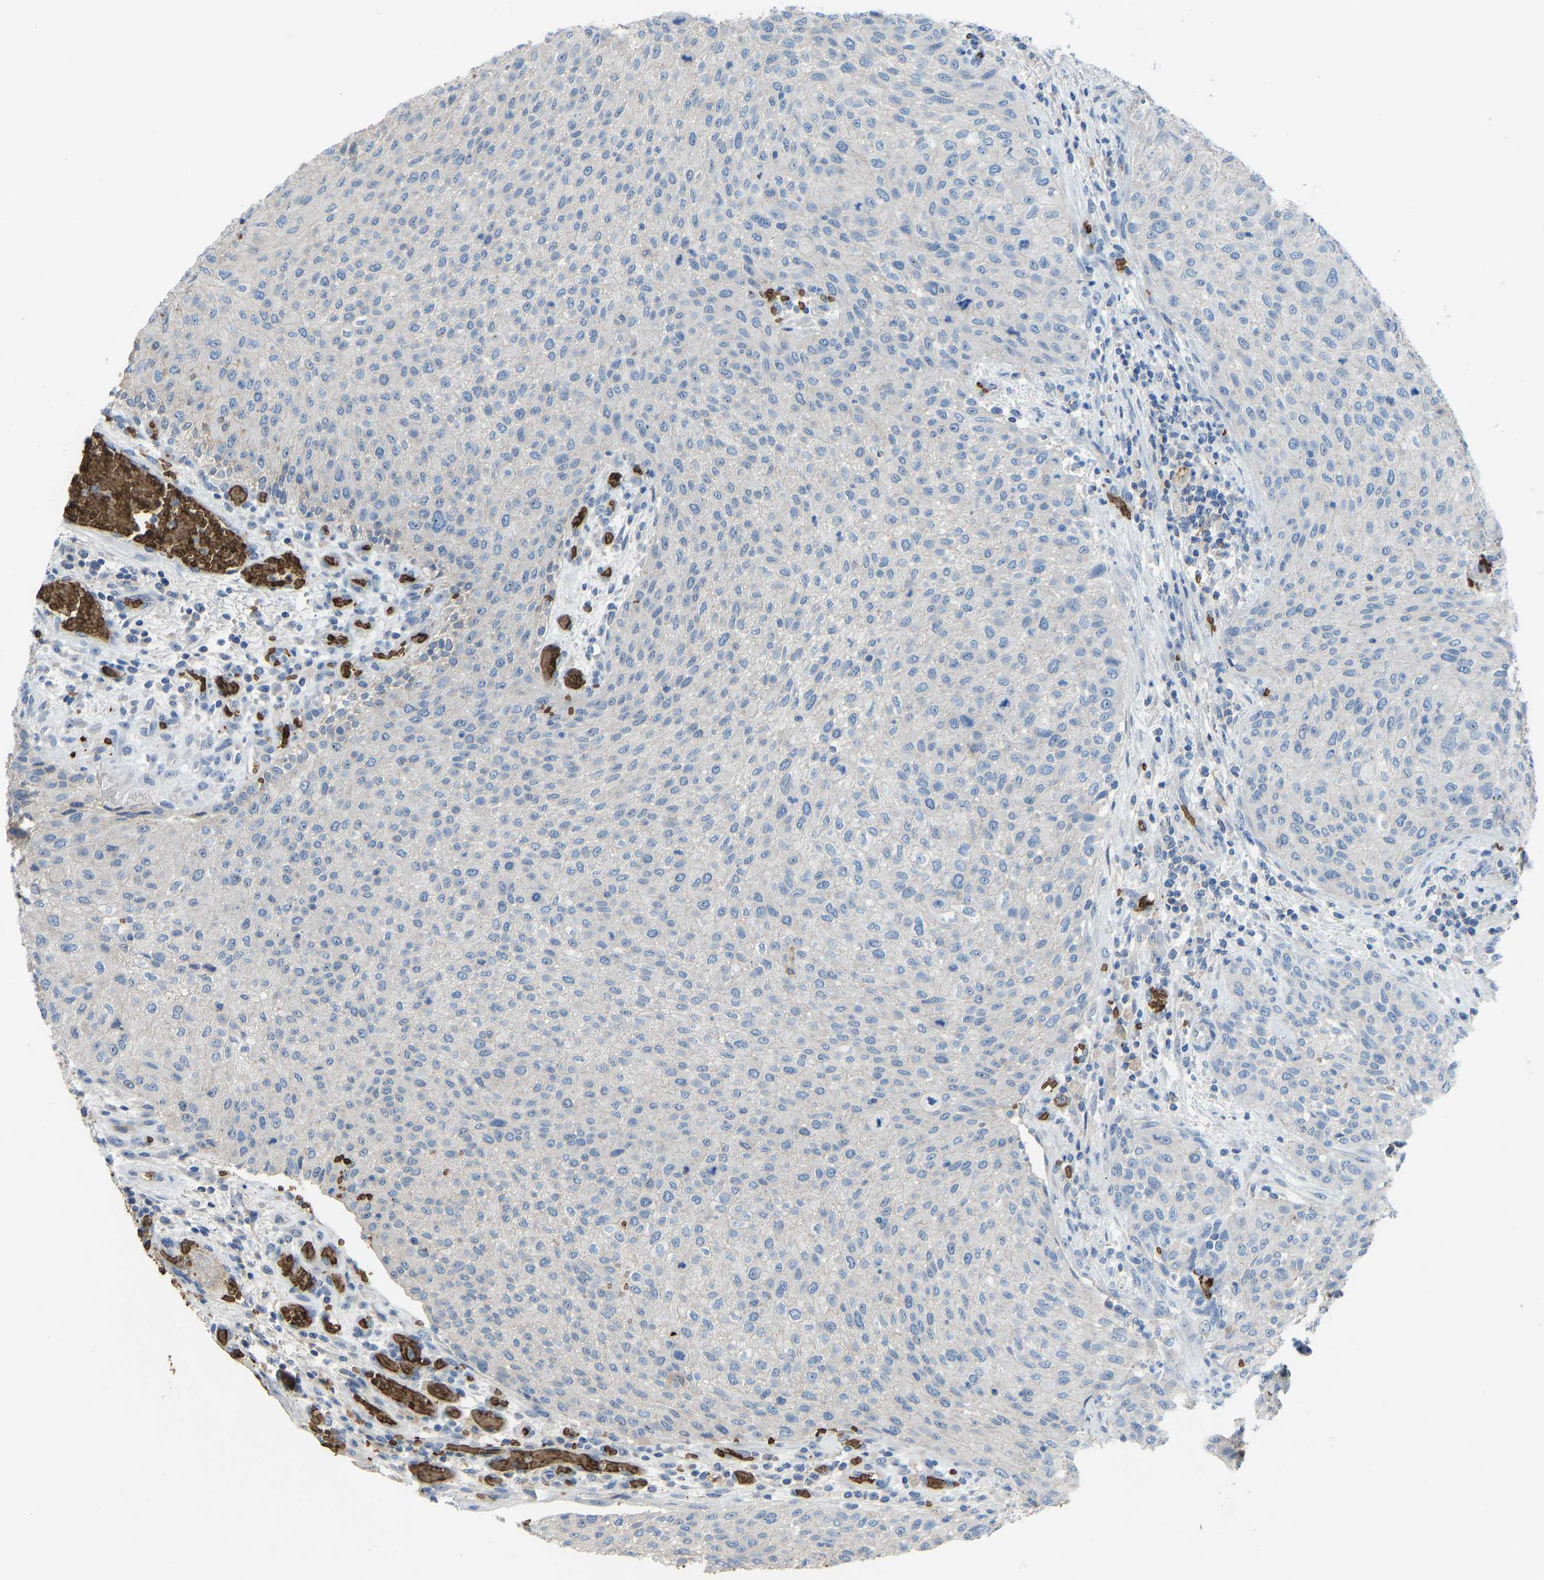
{"staining": {"intensity": "negative", "quantity": "none", "location": "none"}, "tissue": "urothelial cancer", "cell_type": "Tumor cells", "image_type": "cancer", "snomed": [{"axis": "morphology", "description": "Urothelial carcinoma, Low grade"}, {"axis": "morphology", "description": "Urothelial carcinoma, High grade"}, {"axis": "topography", "description": "Urinary bladder"}], "caption": "This micrograph is of urothelial cancer stained with immunohistochemistry (IHC) to label a protein in brown with the nuclei are counter-stained blue. There is no expression in tumor cells.", "gene": "PIGS", "patient": {"sex": "male", "age": 35}}